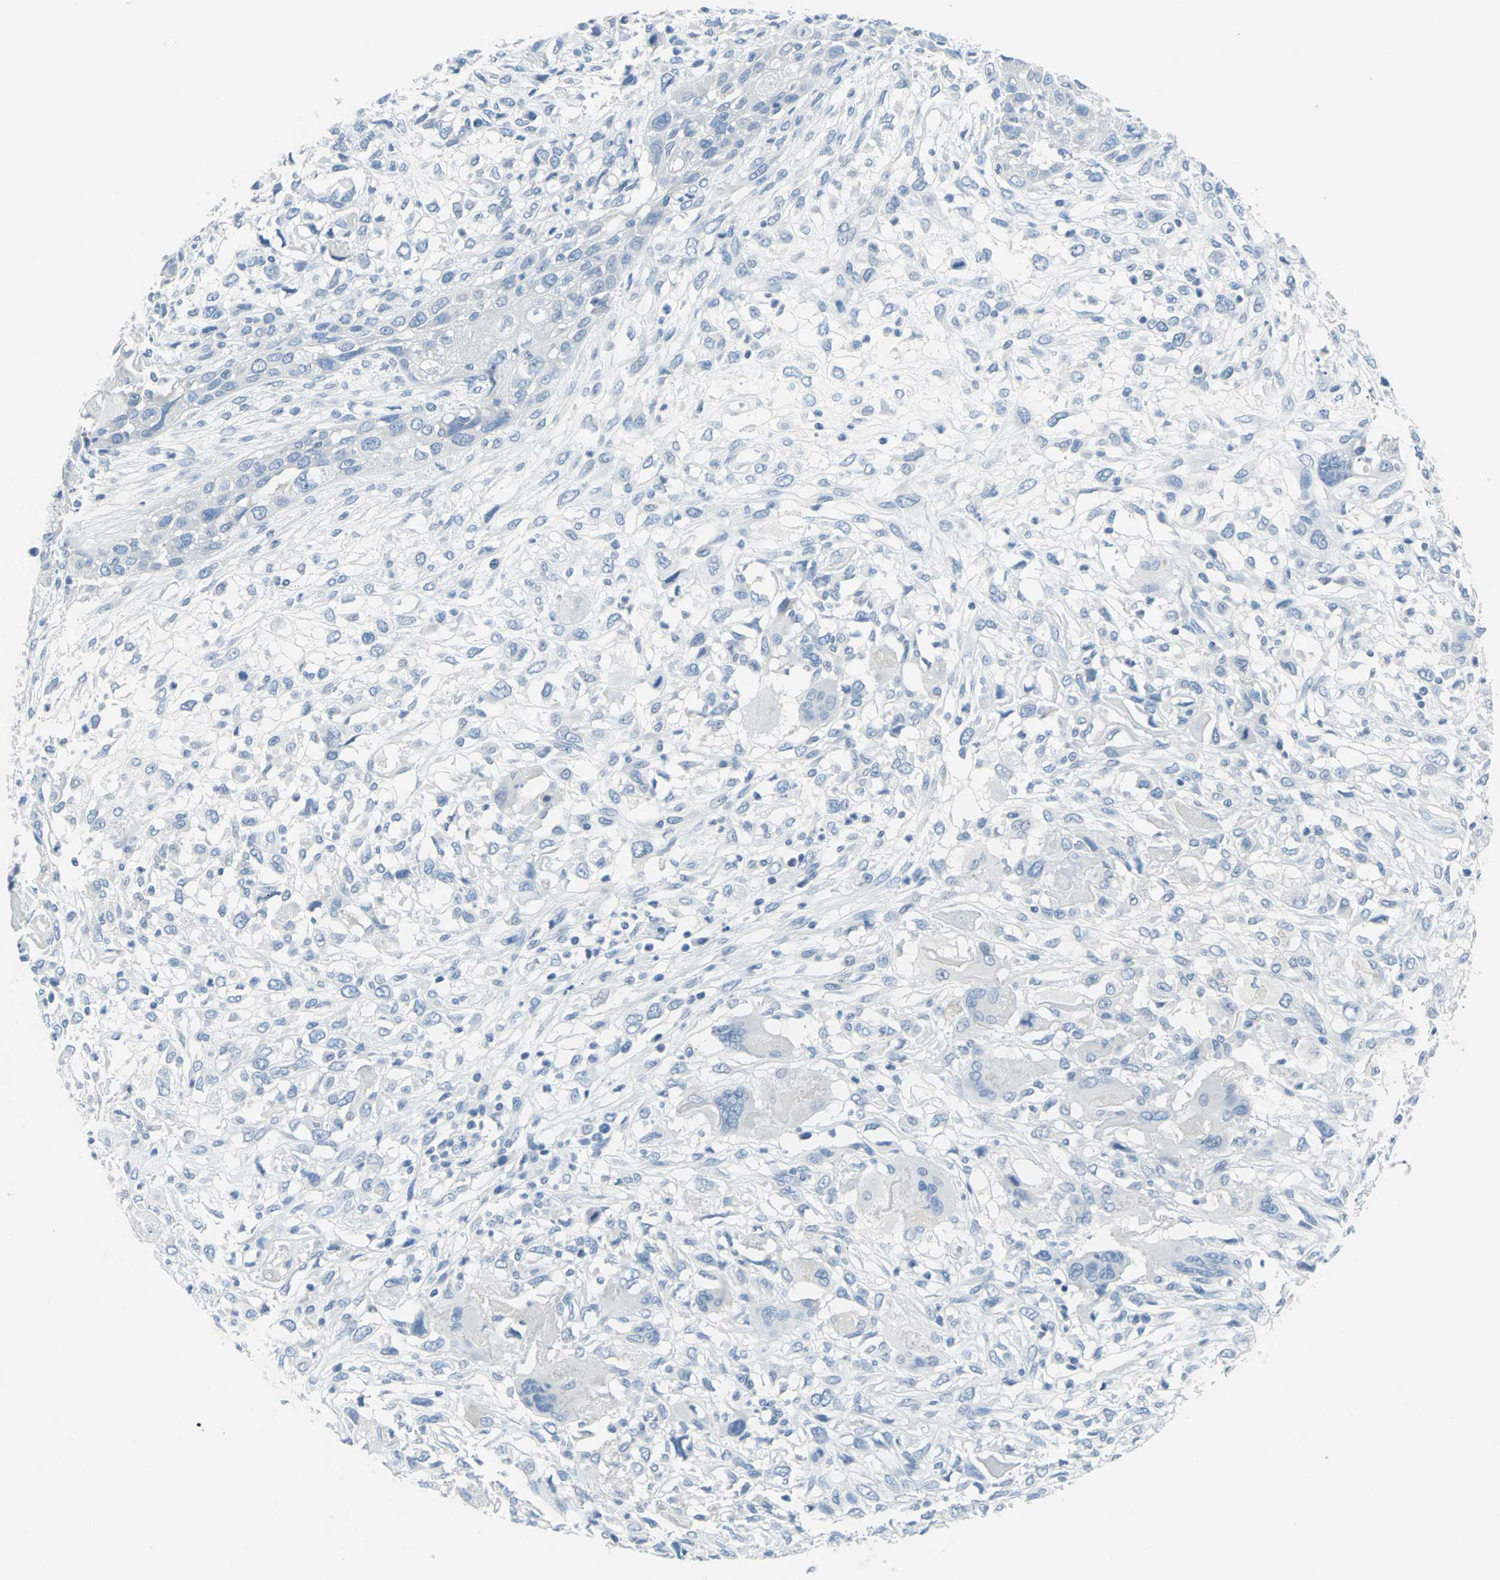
{"staining": {"intensity": "negative", "quantity": "none", "location": "none"}, "tissue": "head and neck cancer", "cell_type": "Tumor cells", "image_type": "cancer", "snomed": [{"axis": "morphology", "description": "Neoplasm, malignant, NOS"}, {"axis": "topography", "description": "Salivary gland"}, {"axis": "topography", "description": "Head-Neck"}], "caption": "This image is of malignant neoplasm (head and neck) stained with IHC to label a protein in brown with the nuclei are counter-stained blue. There is no staining in tumor cells. (Brightfield microscopy of DAB immunohistochemistry at high magnification).", "gene": "PKLR", "patient": {"sex": "male", "age": 43}}